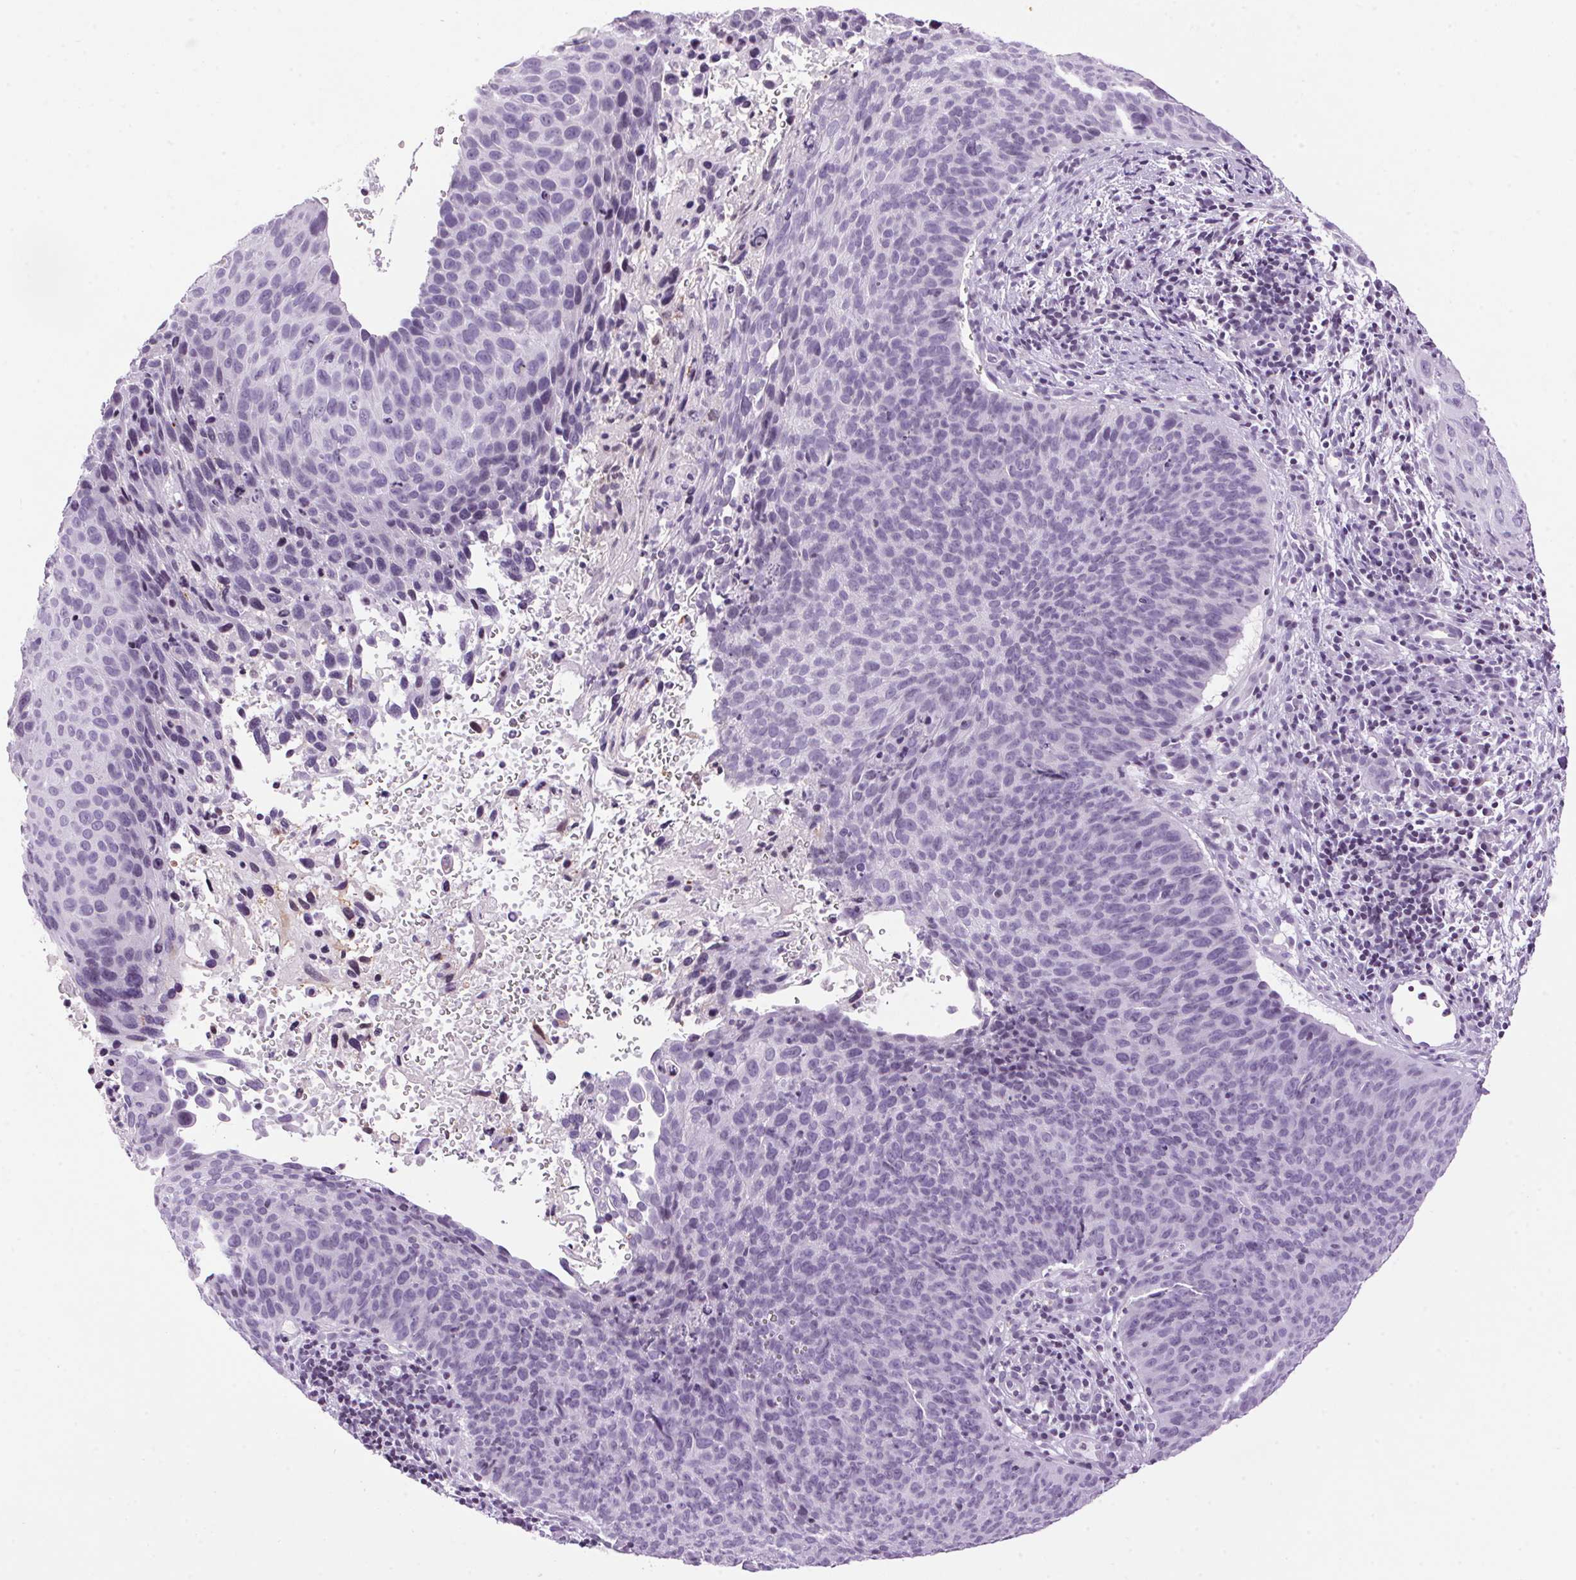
{"staining": {"intensity": "negative", "quantity": "none", "location": "none"}, "tissue": "cervical cancer", "cell_type": "Tumor cells", "image_type": "cancer", "snomed": [{"axis": "morphology", "description": "Squamous cell carcinoma, NOS"}, {"axis": "topography", "description": "Cervix"}], "caption": "This is a image of immunohistochemistry staining of cervical cancer (squamous cell carcinoma), which shows no positivity in tumor cells. The staining was performed using DAB (3,3'-diaminobenzidine) to visualize the protein expression in brown, while the nuclei were stained in blue with hematoxylin (Magnification: 20x).", "gene": "TMEM88B", "patient": {"sex": "female", "age": 35}}